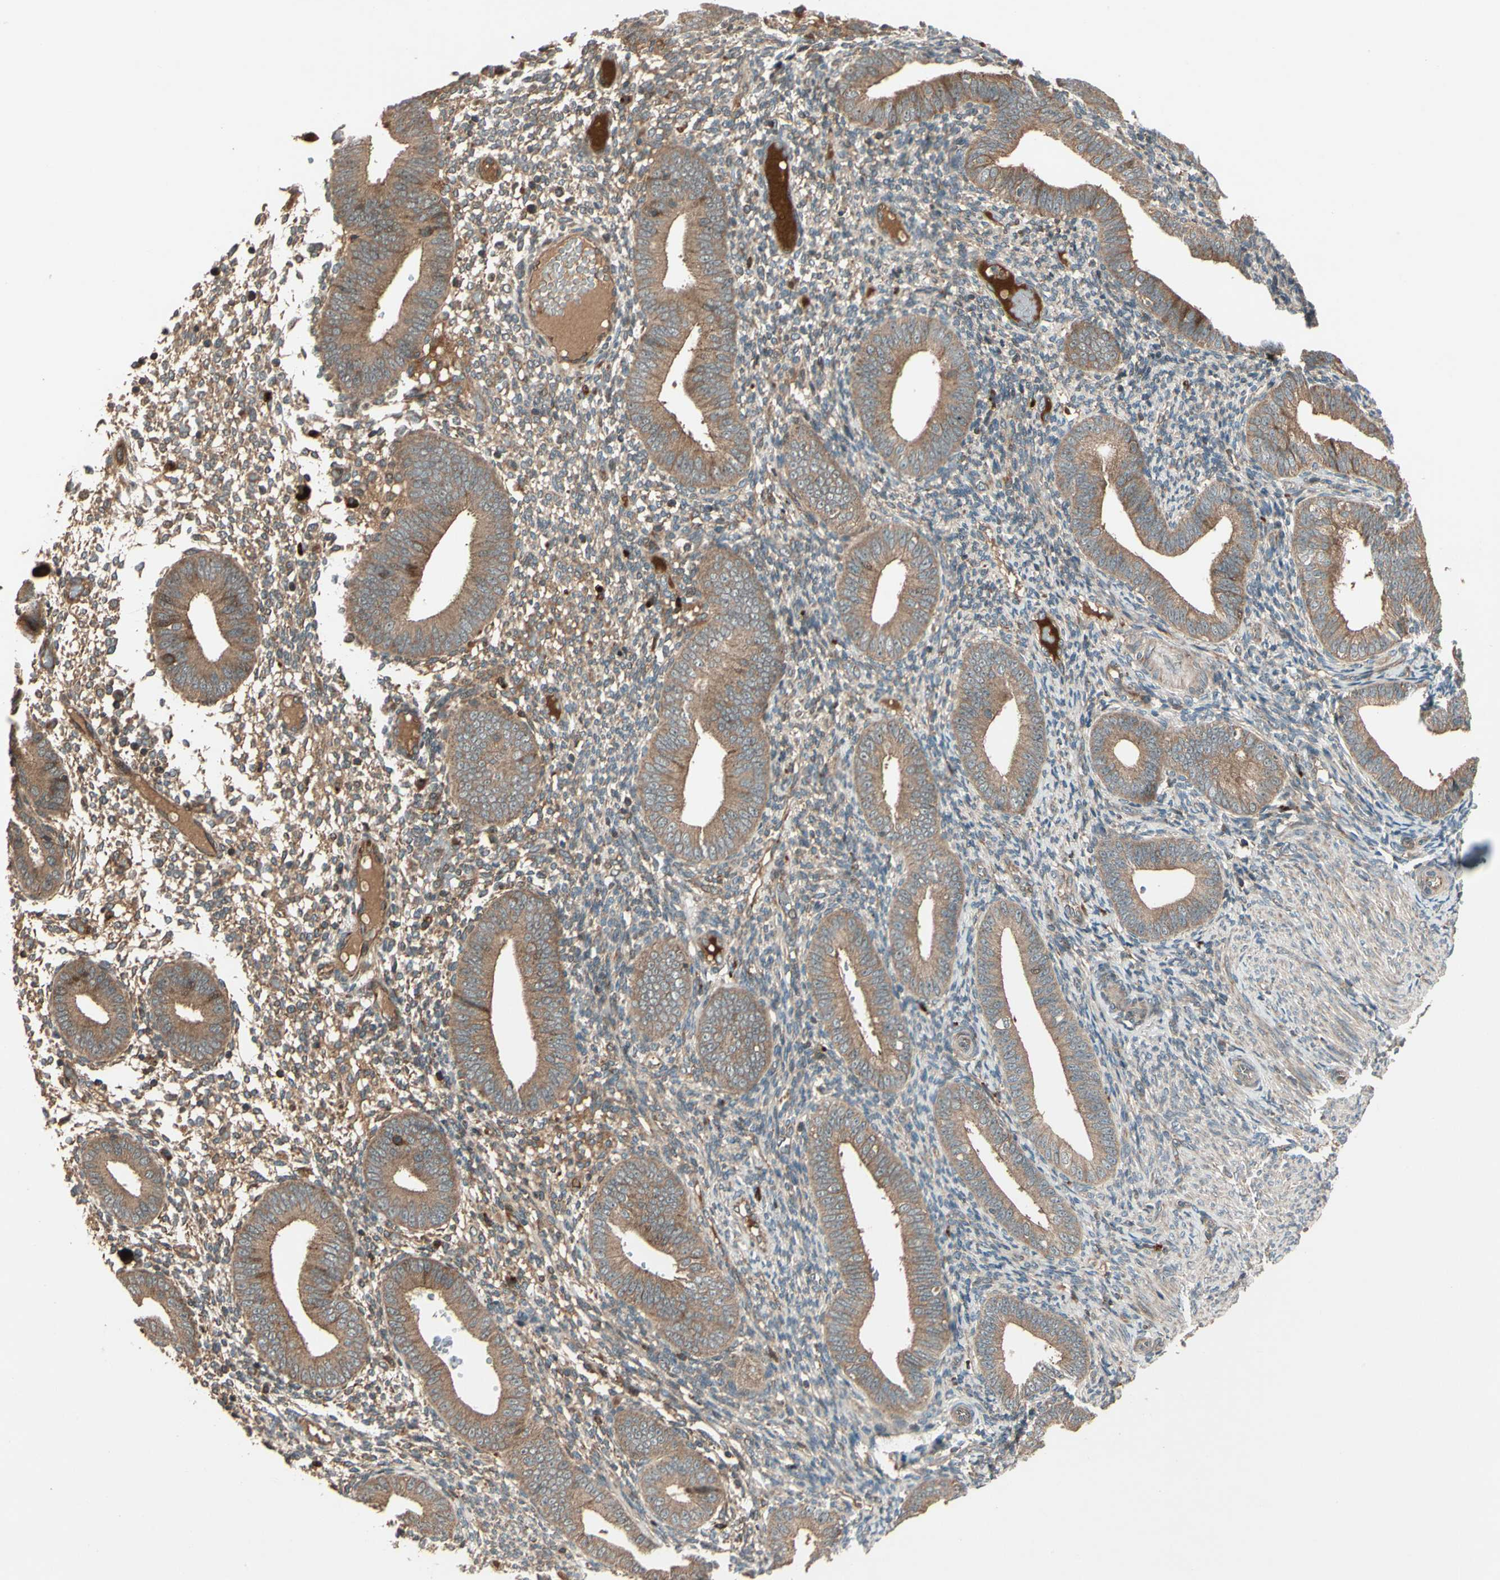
{"staining": {"intensity": "weak", "quantity": ">75%", "location": "cytoplasmic/membranous"}, "tissue": "endometrium", "cell_type": "Cells in endometrial stroma", "image_type": "normal", "snomed": [{"axis": "morphology", "description": "Normal tissue, NOS"}, {"axis": "topography", "description": "Endometrium"}], "caption": "Endometrium stained for a protein (brown) reveals weak cytoplasmic/membranous positive positivity in approximately >75% of cells in endometrial stroma.", "gene": "ACVR1C", "patient": {"sex": "female", "age": 42}}